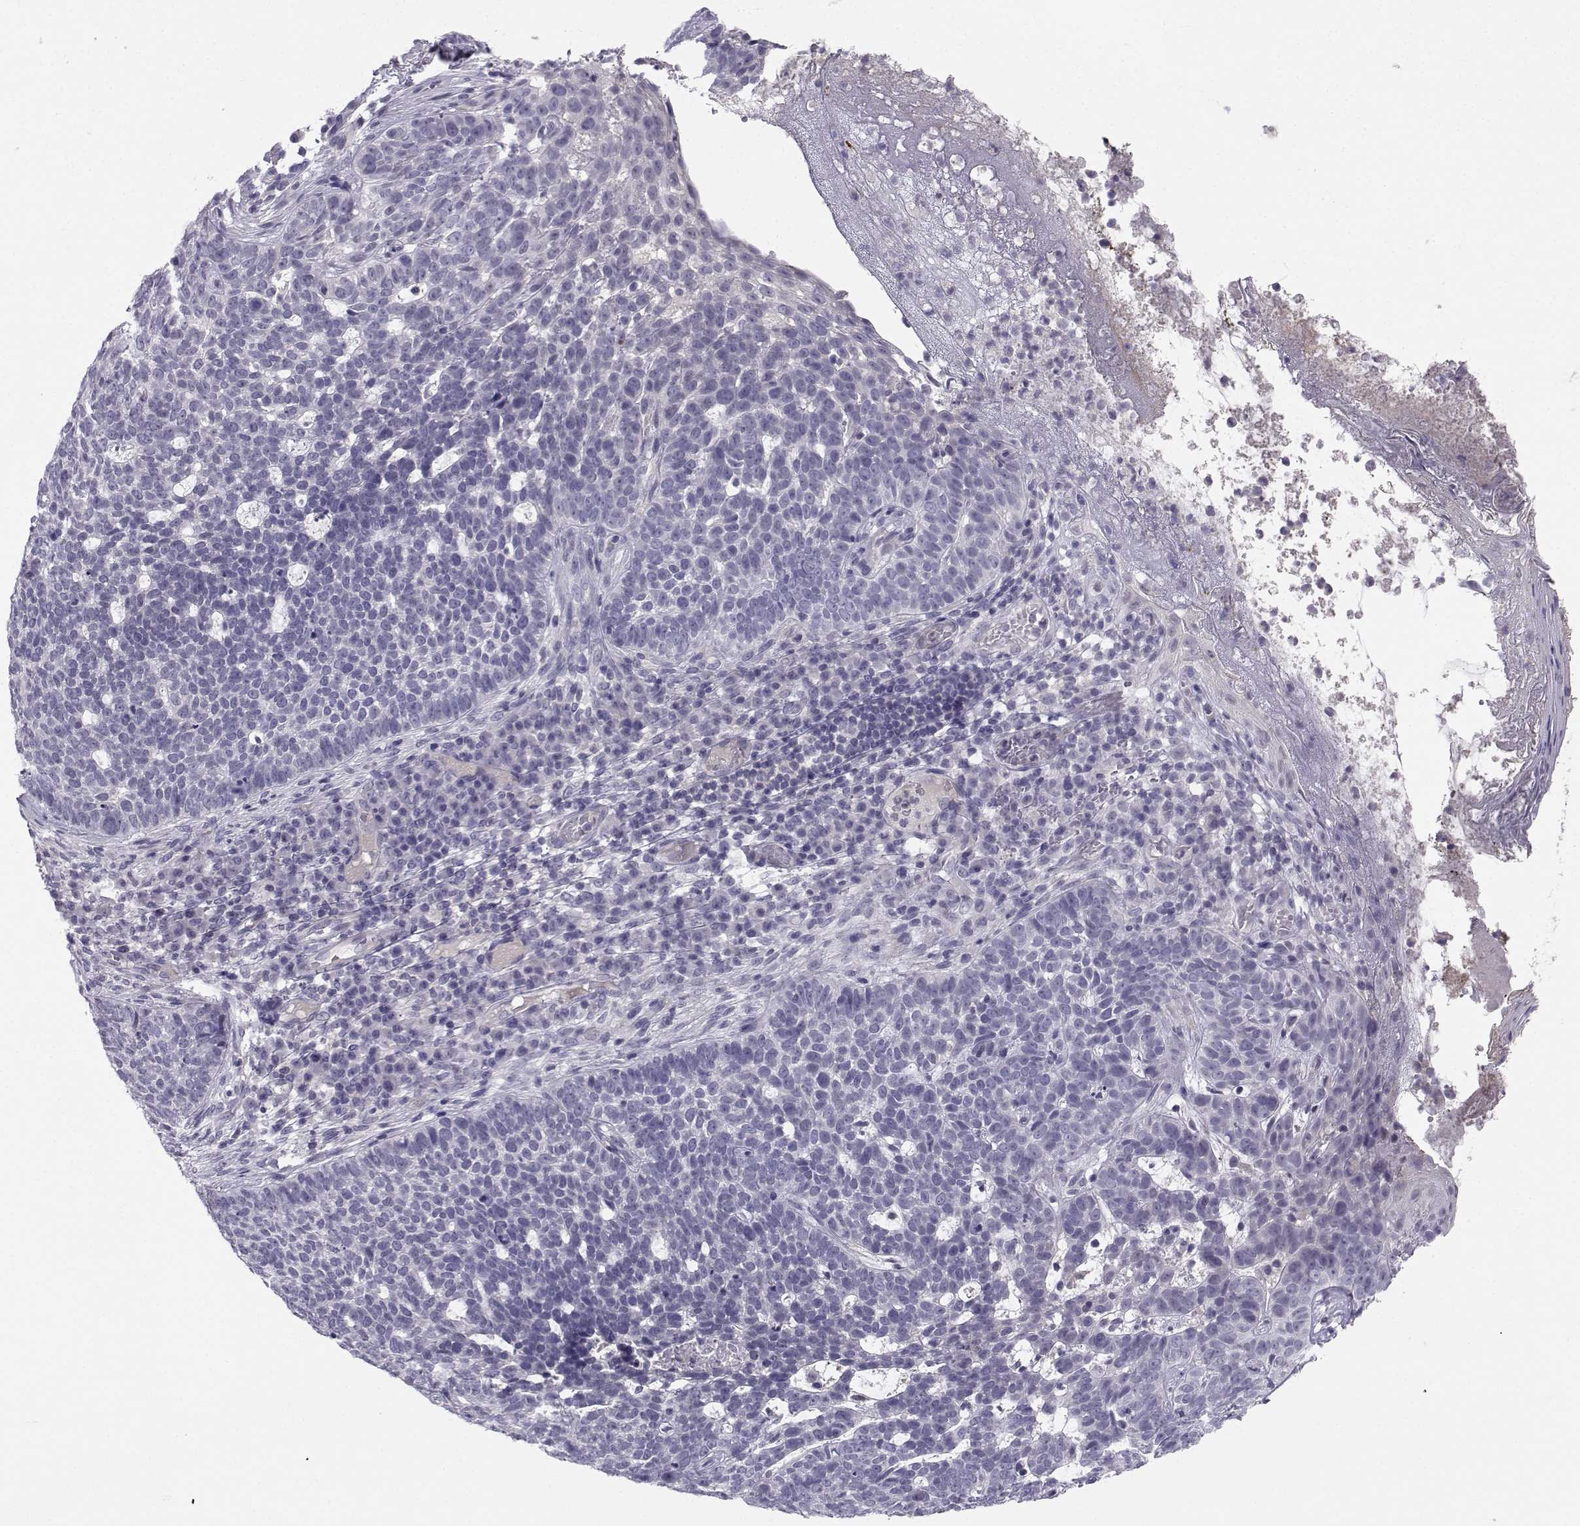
{"staining": {"intensity": "negative", "quantity": "none", "location": "none"}, "tissue": "skin cancer", "cell_type": "Tumor cells", "image_type": "cancer", "snomed": [{"axis": "morphology", "description": "Basal cell carcinoma"}, {"axis": "topography", "description": "Skin"}], "caption": "Immunohistochemical staining of skin basal cell carcinoma reveals no significant positivity in tumor cells.", "gene": "MROH7", "patient": {"sex": "female", "age": 69}}